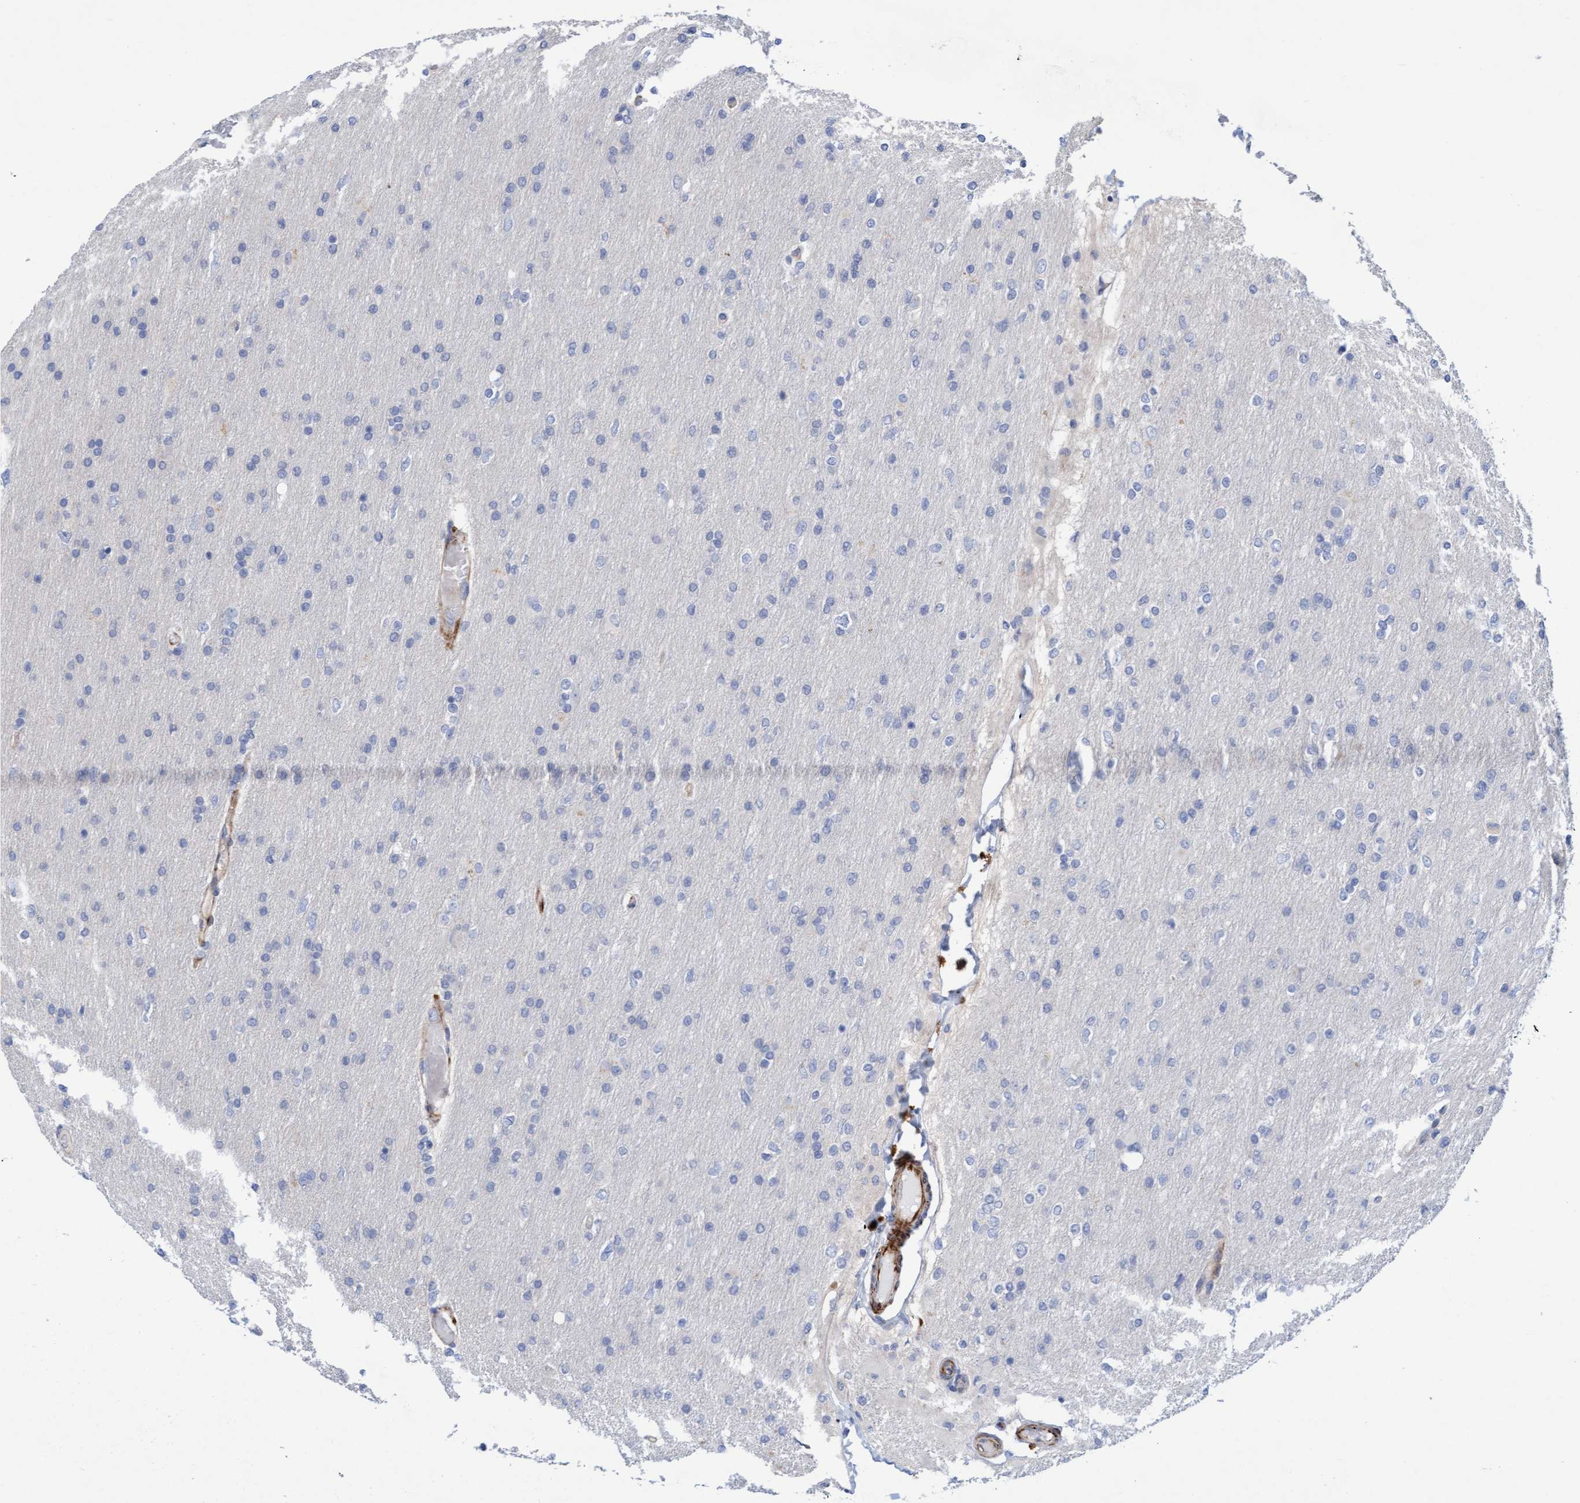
{"staining": {"intensity": "negative", "quantity": "none", "location": "none"}, "tissue": "glioma", "cell_type": "Tumor cells", "image_type": "cancer", "snomed": [{"axis": "morphology", "description": "Glioma, malignant, High grade"}, {"axis": "topography", "description": "Cerebral cortex"}], "caption": "This image is of high-grade glioma (malignant) stained with immunohistochemistry (IHC) to label a protein in brown with the nuclei are counter-stained blue. There is no expression in tumor cells.", "gene": "POLG2", "patient": {"sex": "female", "age": 36}}